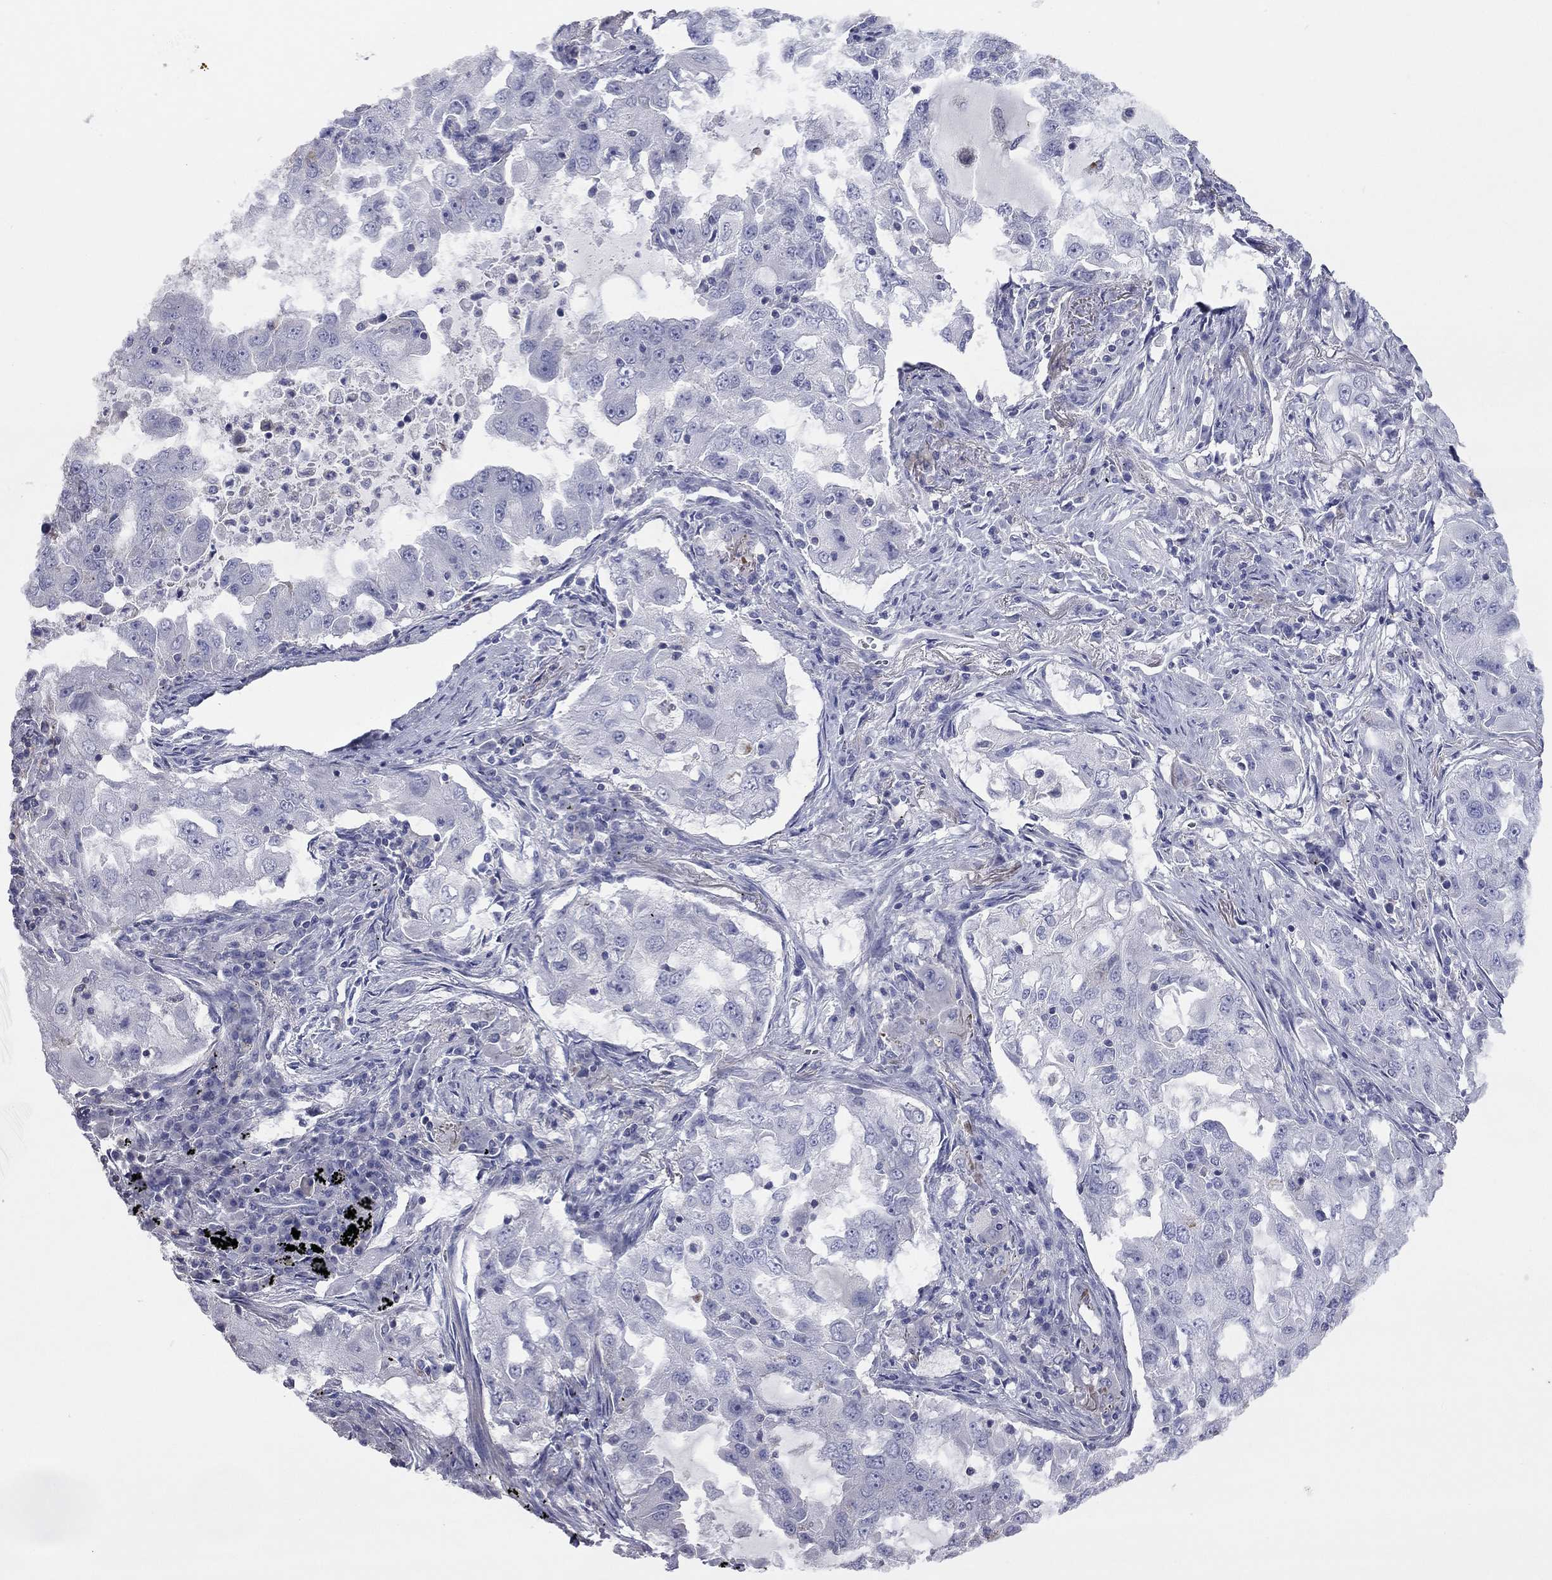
{"staining": {"intensity": "negative", "quantity": "none", "location": "none"}, "tissue": "lung cancer", "cell_type": "Tumor cells", "image_type": "cancer", "snomed": [{"axis": "morphology", "description": "Adenocarcinoma, NOS"}, {"axis": "topography", "description": "Lung"}], "caption": "Histopathology image shows no protein staining in tumor cells of lung cancer (adenocarcinoma) tissue.", "gene": "ACTL7B", "patient": {"sex": "female", "age": 61}}